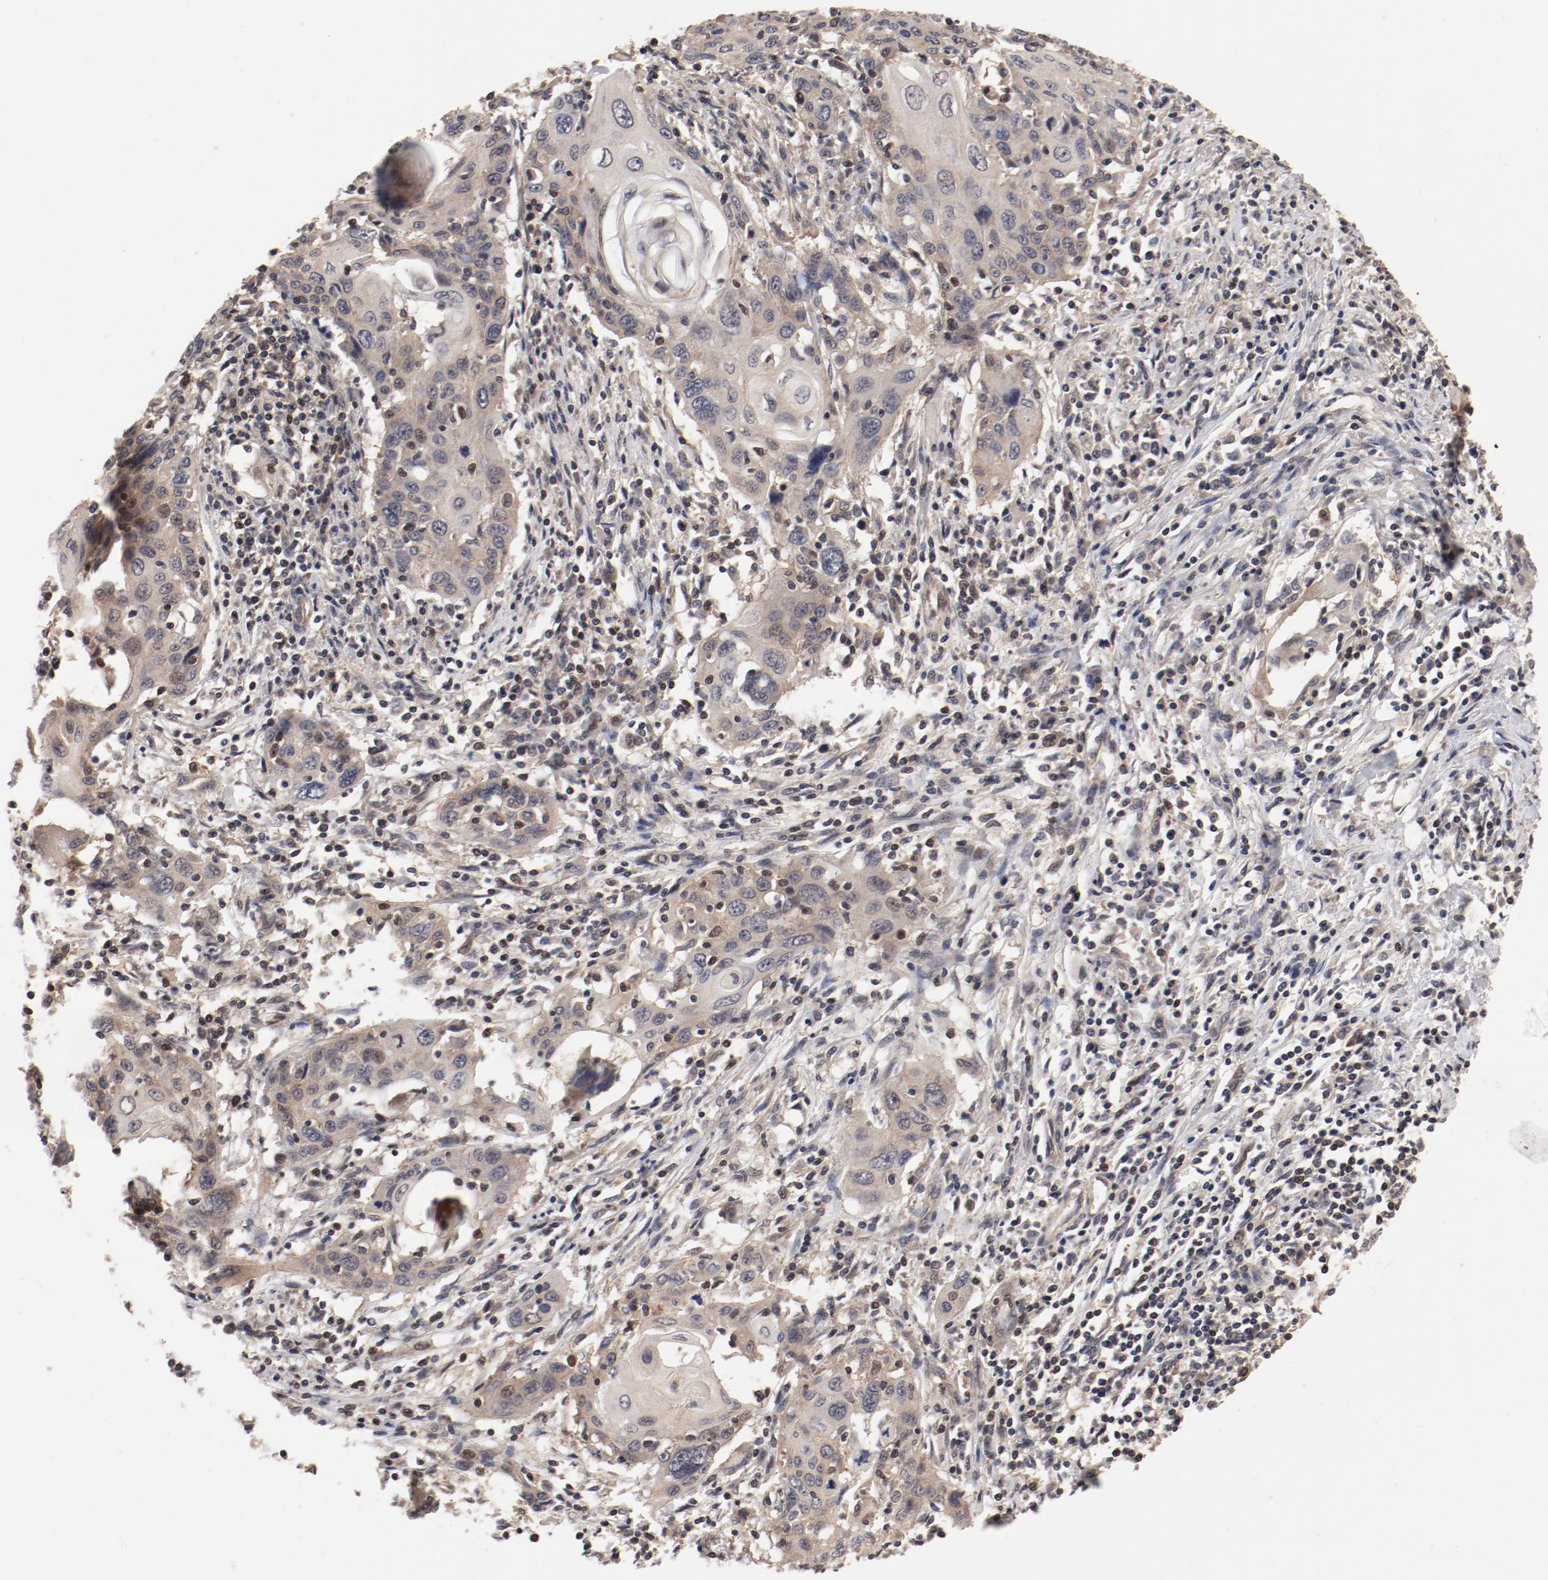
{"staining": {"intensity": "weak", "quantity": ">75%", "location": "cytoplasmic/membranous"}, "tissue": "cervical cancer", "cell_type": "Tumor cells", "image_type": "cancer", "snomed": [{"axis": "morphology", "description": "Squamous cell carcinoma, NOS"}, {"axis": "topography", "description": "Cervix"}], "caption": "A high-resolution image shows IHC staining of cervical cancer (squamous cell carcinoma), which shows weak cytoplasmic/membranous positivity in about >75% of tumor cells.", "gene": "GUF1", "patient": {"sex": "female", "age": 54}}